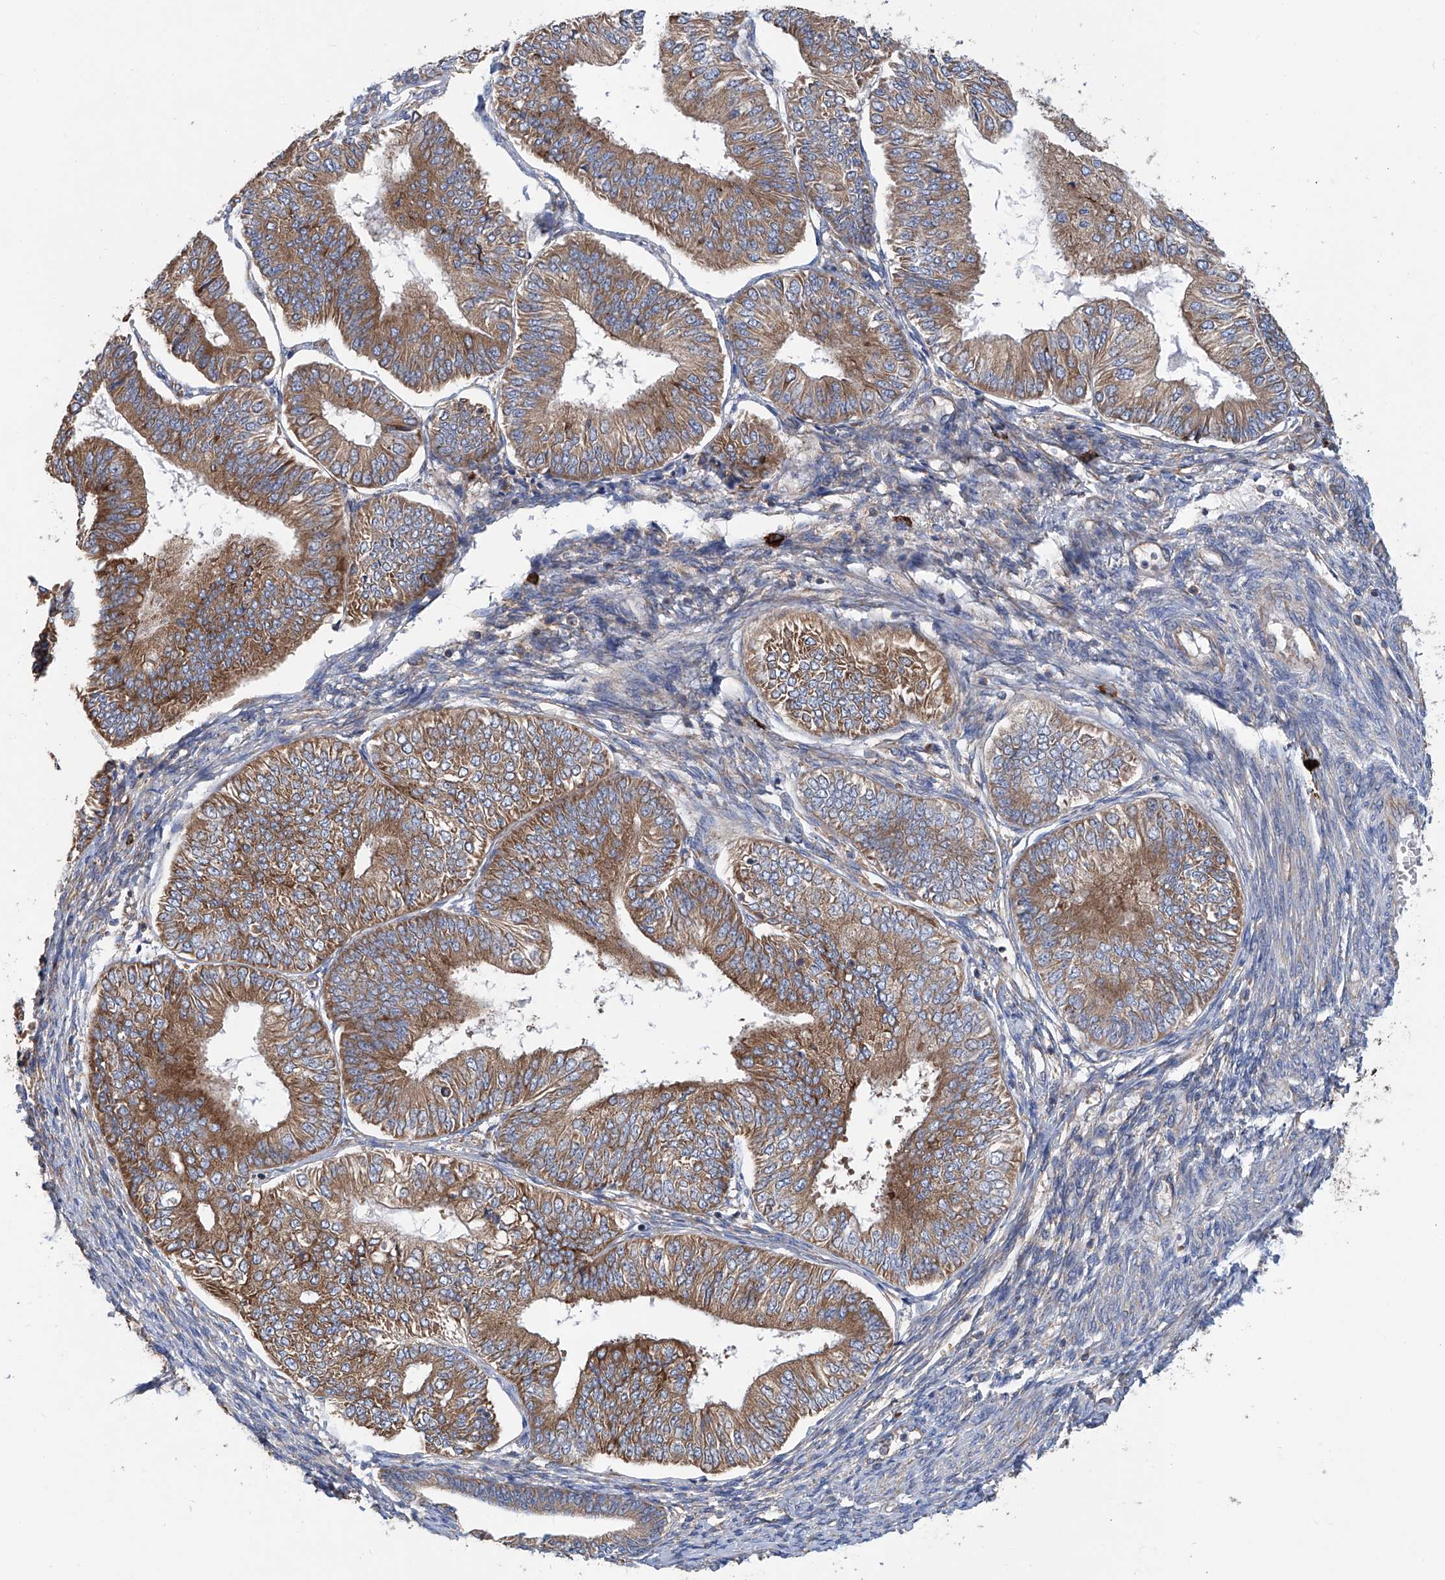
{"staining": {"intensity": "moderate", "quantity": ">75%", "location": "cytoplasmic/membranous"}, "tissue": "endometrial cancer", "cell_type": "Tumor cells", "image_type": "cancer", "snomed": [{"axis": "morphology", "description": "Adenocarcinoma, NOS"}, {"axis": "topography", "description": "Endometrium"}], "caption": "Adenocarcinoma (endometrial) stained with IHC demonstrates moderate cytoplasmic/membranous positivity in about >75% of tumor cells.", "gene": "SENP2", "patient": {"sex": "female", "age": 58}}